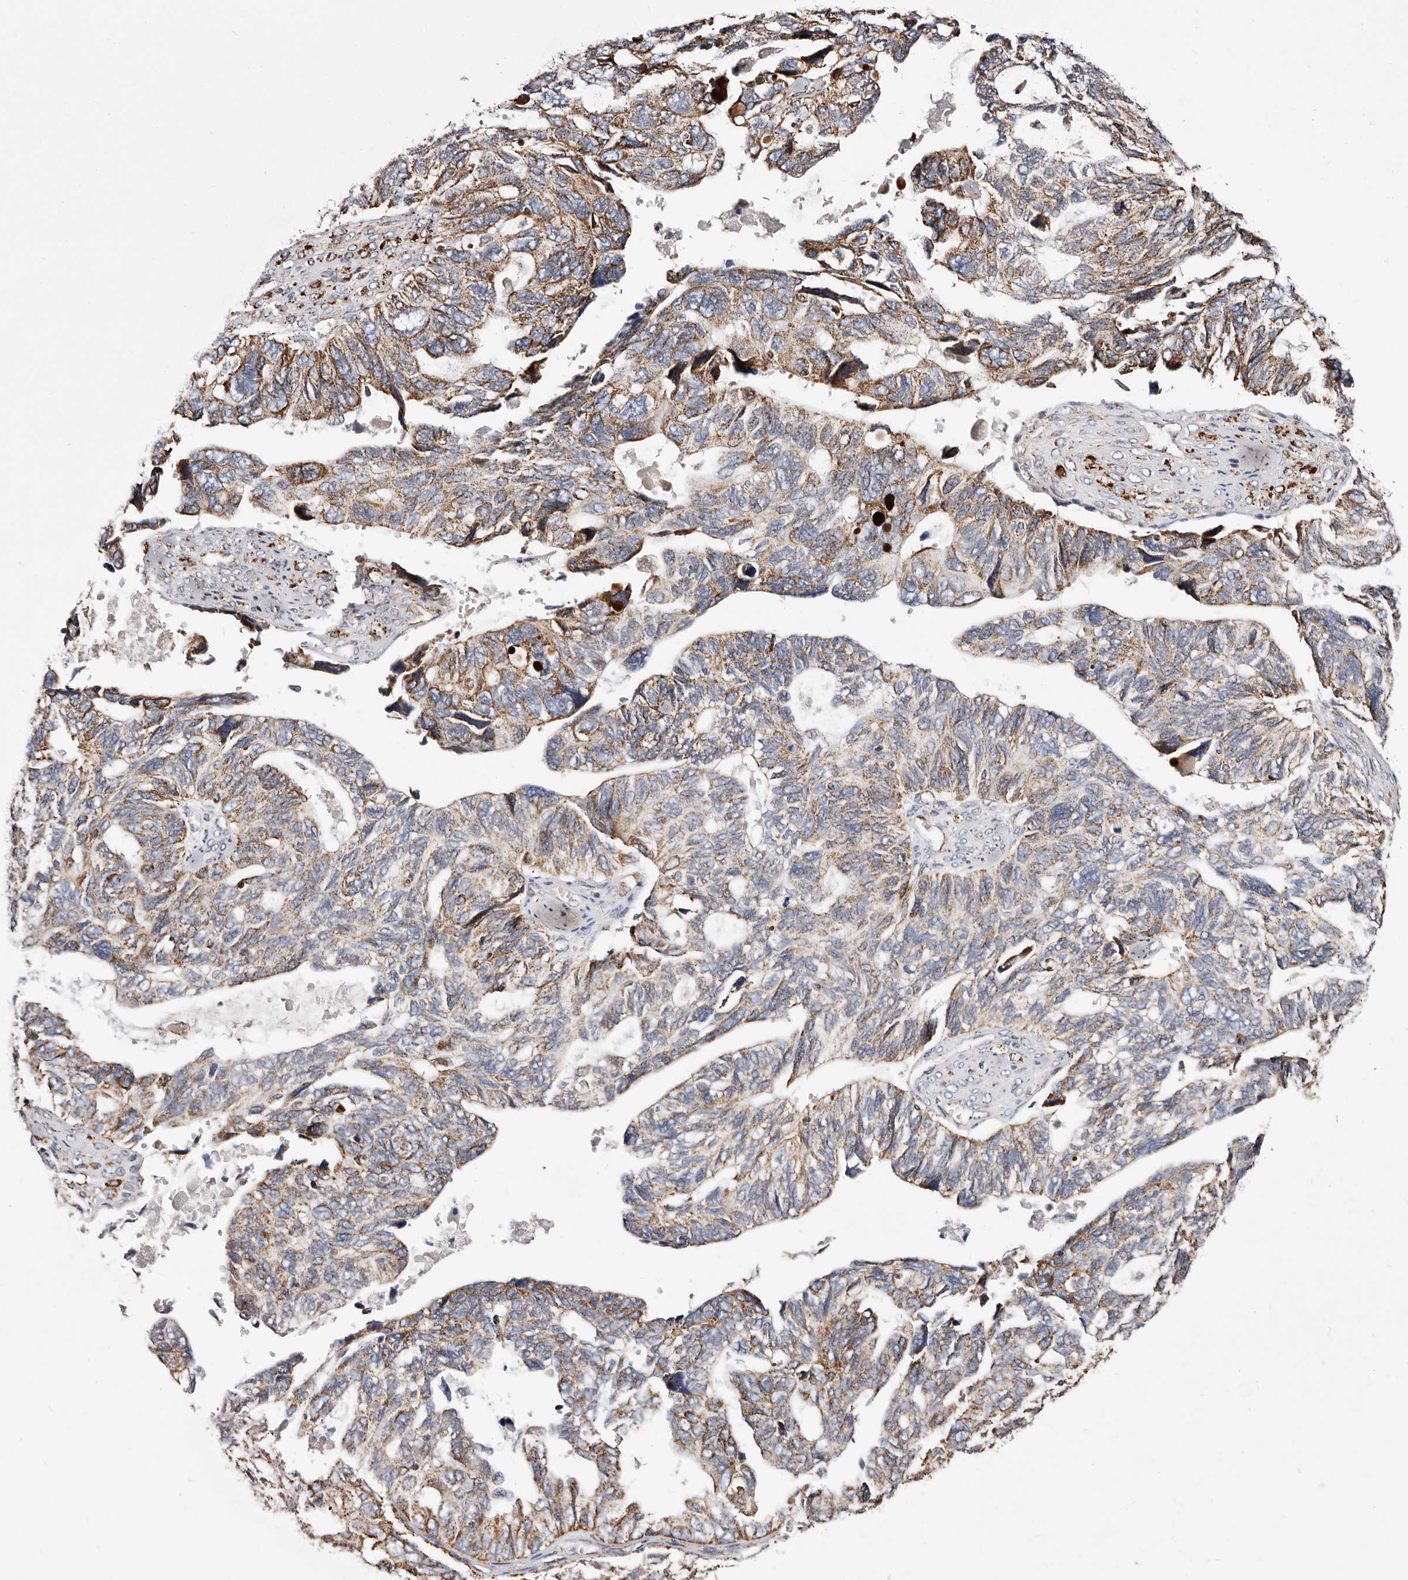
{"staining": {"intensity": "moderate", "quantity": ">75%", "location": "cytoplasmic/membranous"}, "tissue": "ovarian cancer", "cell_type": "Tumor cells", "image_type": "cancer", "snomed": [{"axis": "morphology", "description": "Cystadenocarcinoma, serous, NOS"}, {"axis": "topography", "description": "Ovary"}], "caption": "Ovarian cancer tissue demonstrates moderate cytoplasmic/membranous staining in approximately >75% of tumor cells", "gene": "PRKACB", "patient": {"sex": "female", "age": 79}}